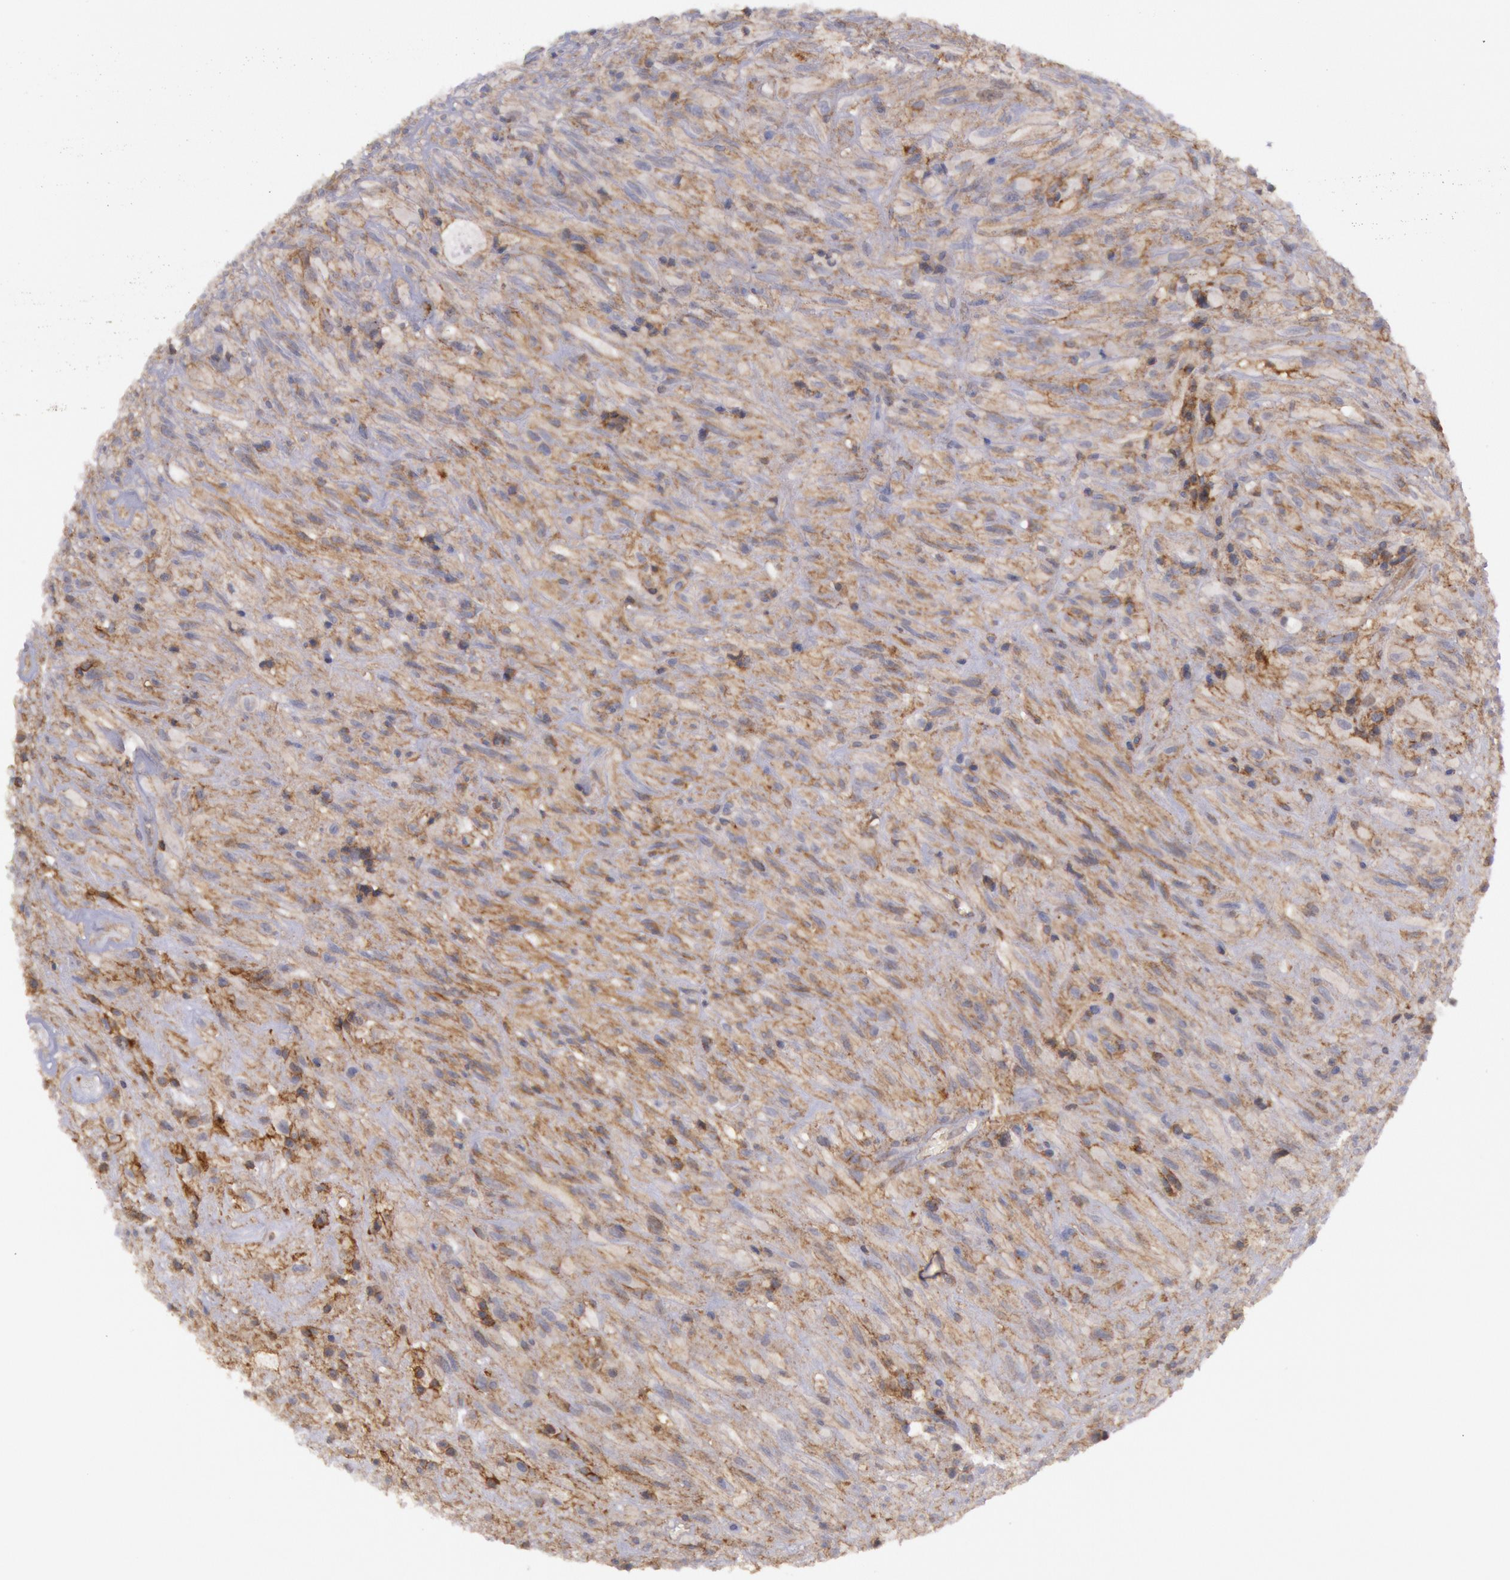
{"staining": {"intensity": "moderate", "quantity": "25%-75%", "location": "cytoplasmic/membranous"}, "tissue": "glioma", "cell_type": "Tumor cells", "image_type": "cancer", "snomed": [{"axis": "morphology", "description": "Glioma, malignant, High grade"}, {"axis": "topography", "description": "Brain"}], "caption": "High-grade glioma (malignant) was stained to show a protein in brown. There is medium levels of moderate cytoplasmic/membranous expression in about 25%-75% of tumor cells. (IHC, brightfield microscopy, high magnification).", "gene": "STX4", "patient": {"sex": "male", "age": 48}}